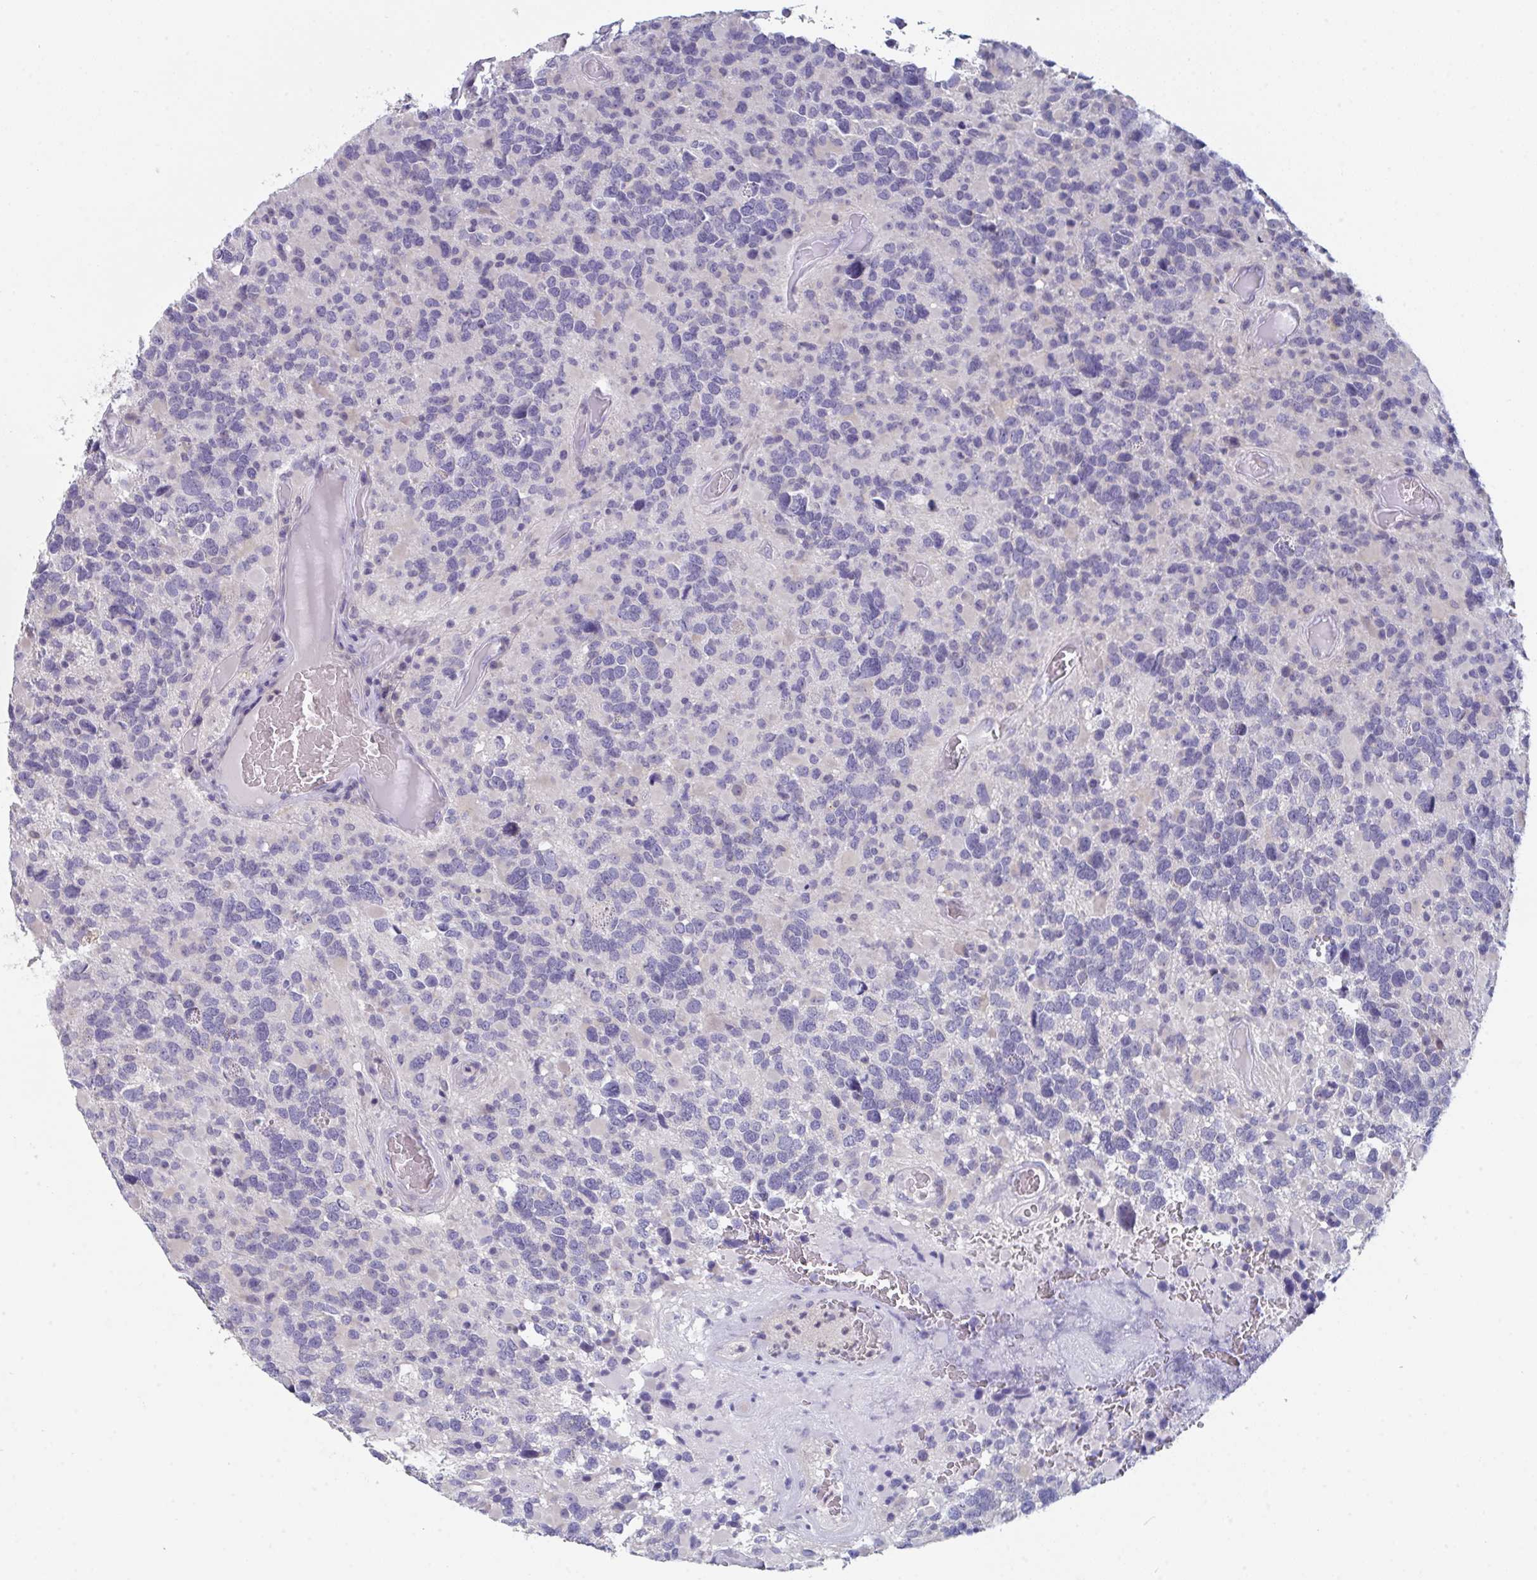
{"staining": {"intensity": "negative", "quantity": "none", "location": "none"}, "tissue": "glioma", "cell_type": "Tumor cells", "image_type": "cancer", "snomed": [{"axis": "morphology", "description": "Glioma, malignant, High grade"}, {"axis": "topography", "description": "Brain"}], "caption": "IHC histopathology image of malignant glioma (high-grade) stained for a protein (brown), which demonstrates no expression in tumor cells.", "gene": "PTPRD", "patient": {"sex": "female", "age": 40}}